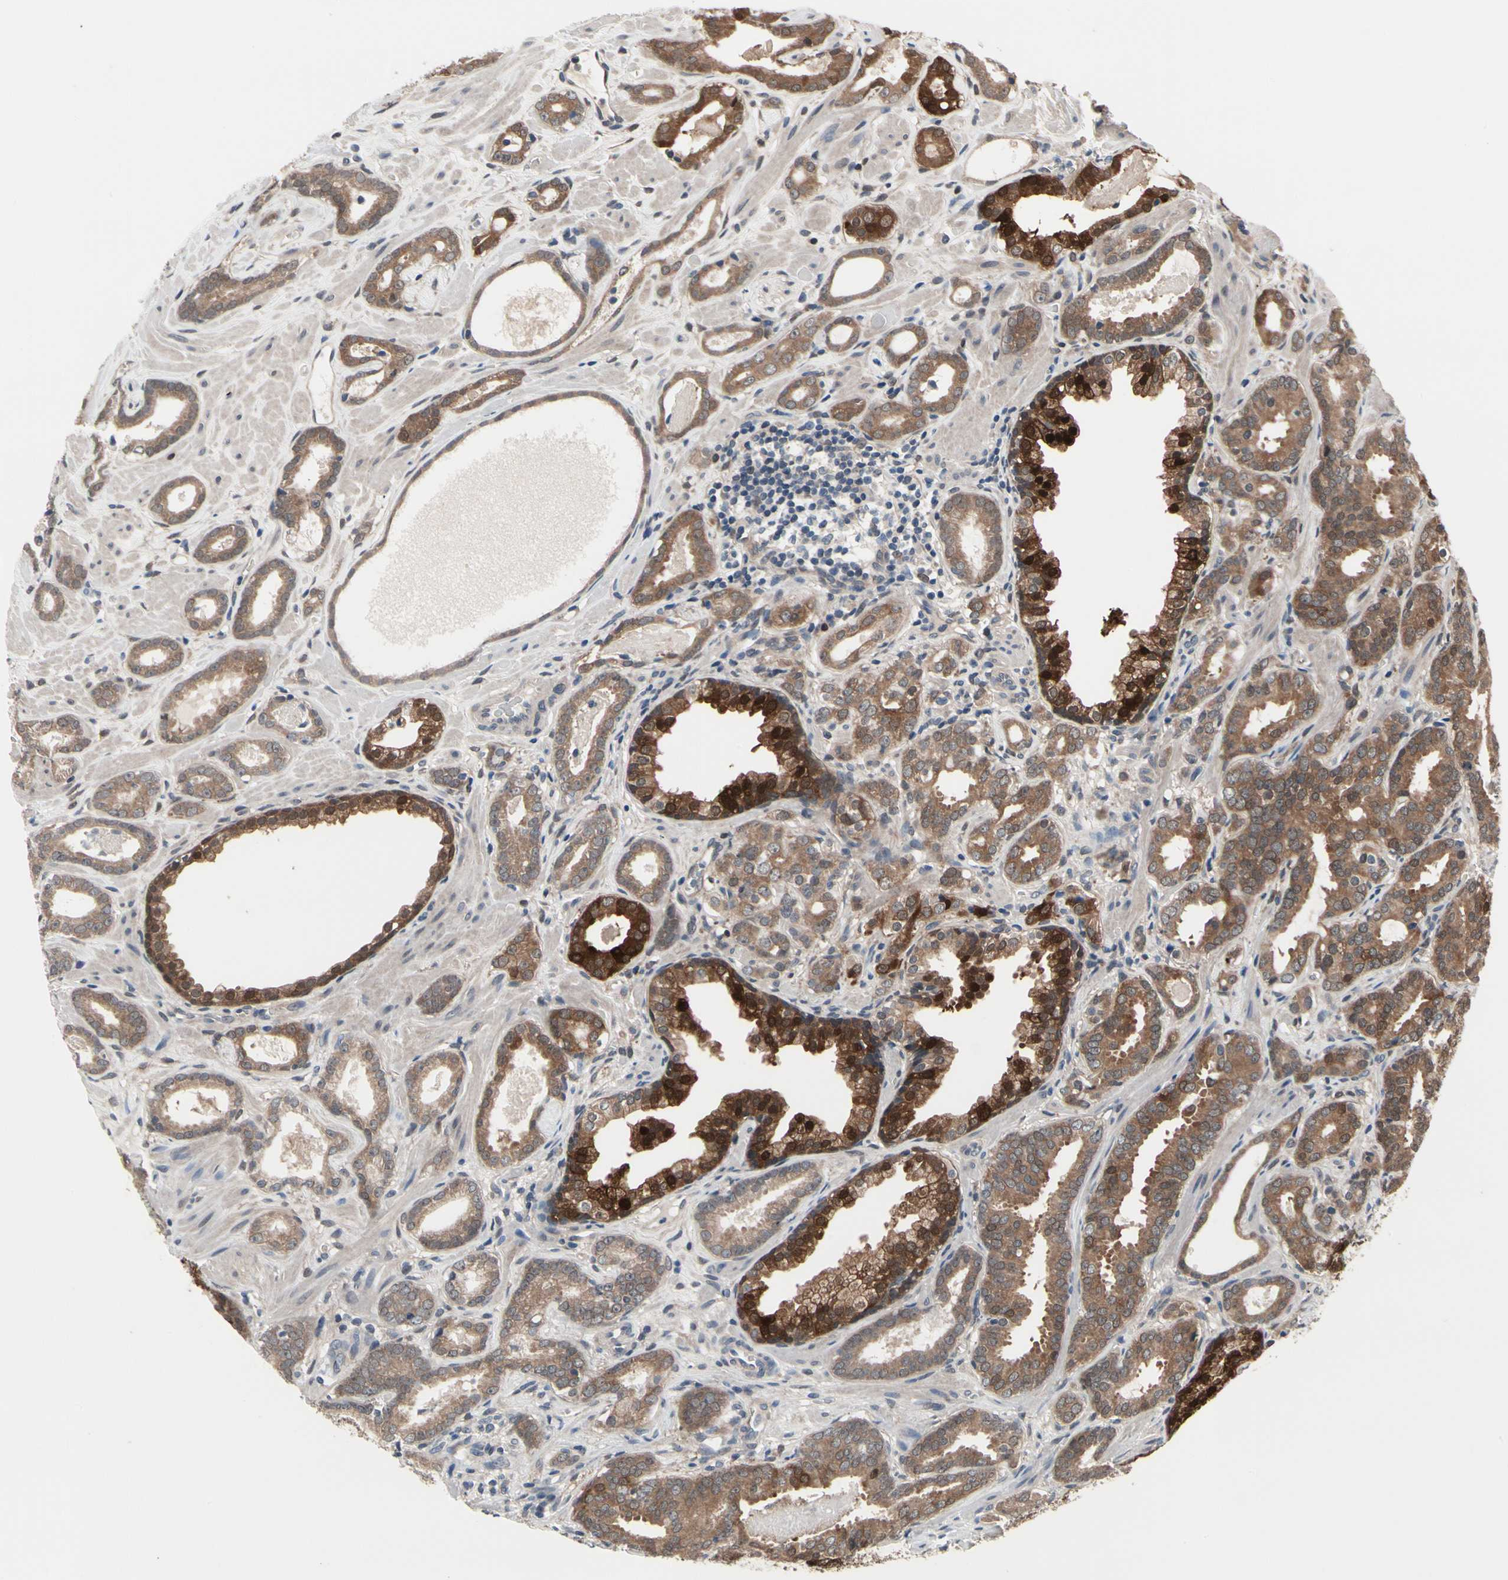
{"staining": {"intensity": "moderate", "quantity": ">75%", "location": "cytoplasmic/membranous,nuclear"}, "tissue": "prostate cancer", "cell_type": "Tumor cells", "image_type": "cancer", "snomed": [{"axis": "morphology", "description": "Adenocarcinoma, Low grade"}, {"axis": "topography", "description": "Prostate"}], "caption": "There is medium levels of moderate cytoplasmic/membranous and nuclear staining in tumor cells of prostate adenocarcinoma (low-grade), as demonstrated by immunohistochemical staining (brown color).", "gene": "PRDX6", "patient": {"sex": "male", "age": 57}}